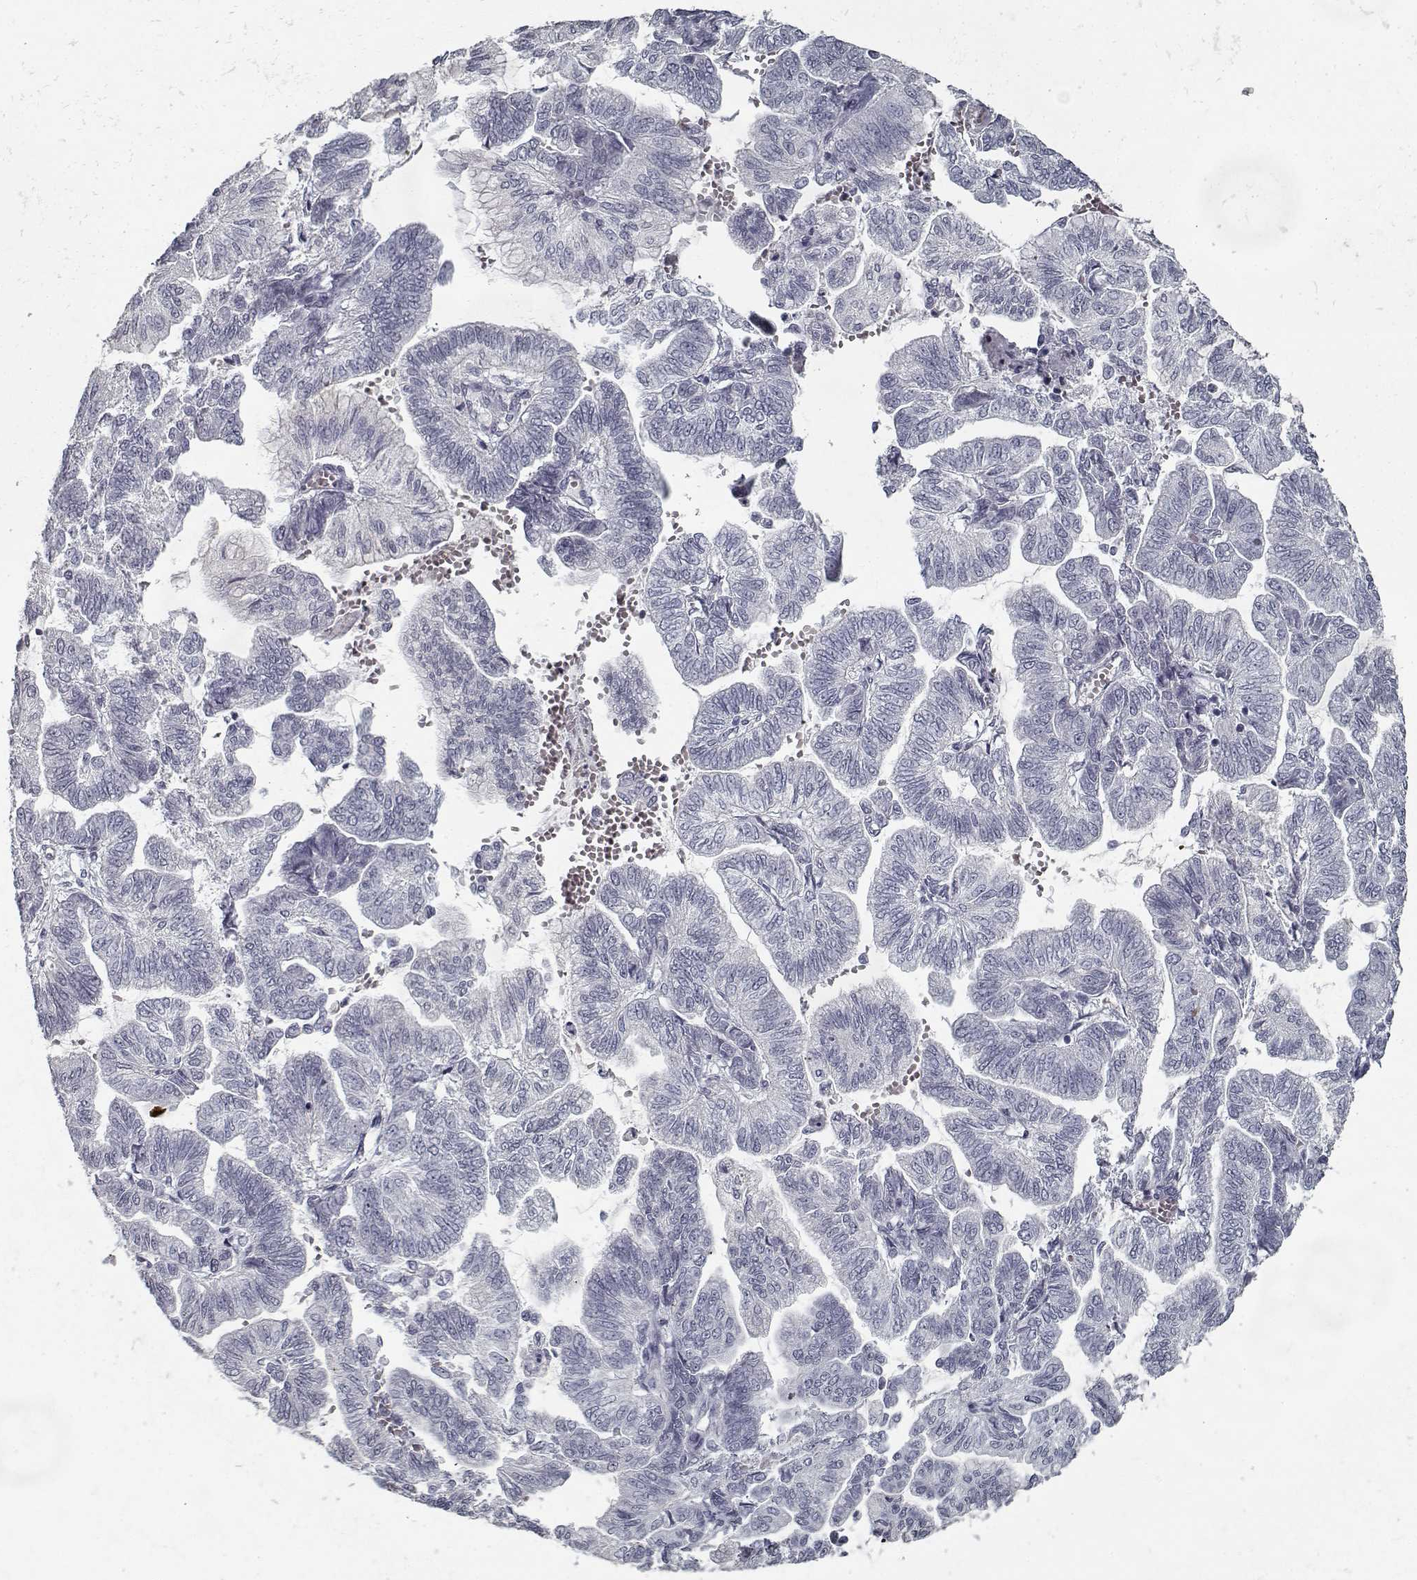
{"staining": {"intensity": "negative", "quantity": "none", "location": "none"}, "tissue": "stomach cancer", "cell_type": "Tumor cells", "image_type": "cancer", "snomed": [{"axis": "morphology", "description": "Adenocarcinoma, NOS"}, {"axis": "topography", "description": "Stomach"}], "caption": "Adenocarcinoma (stomach) was stained to show a protein in brown. There is no significant positivity in tumor cells. (Brightfield microscopy of DAB IHC at high magnification).", "gene": "GAD2", "patient": {"sex": "male", "age": 83}}